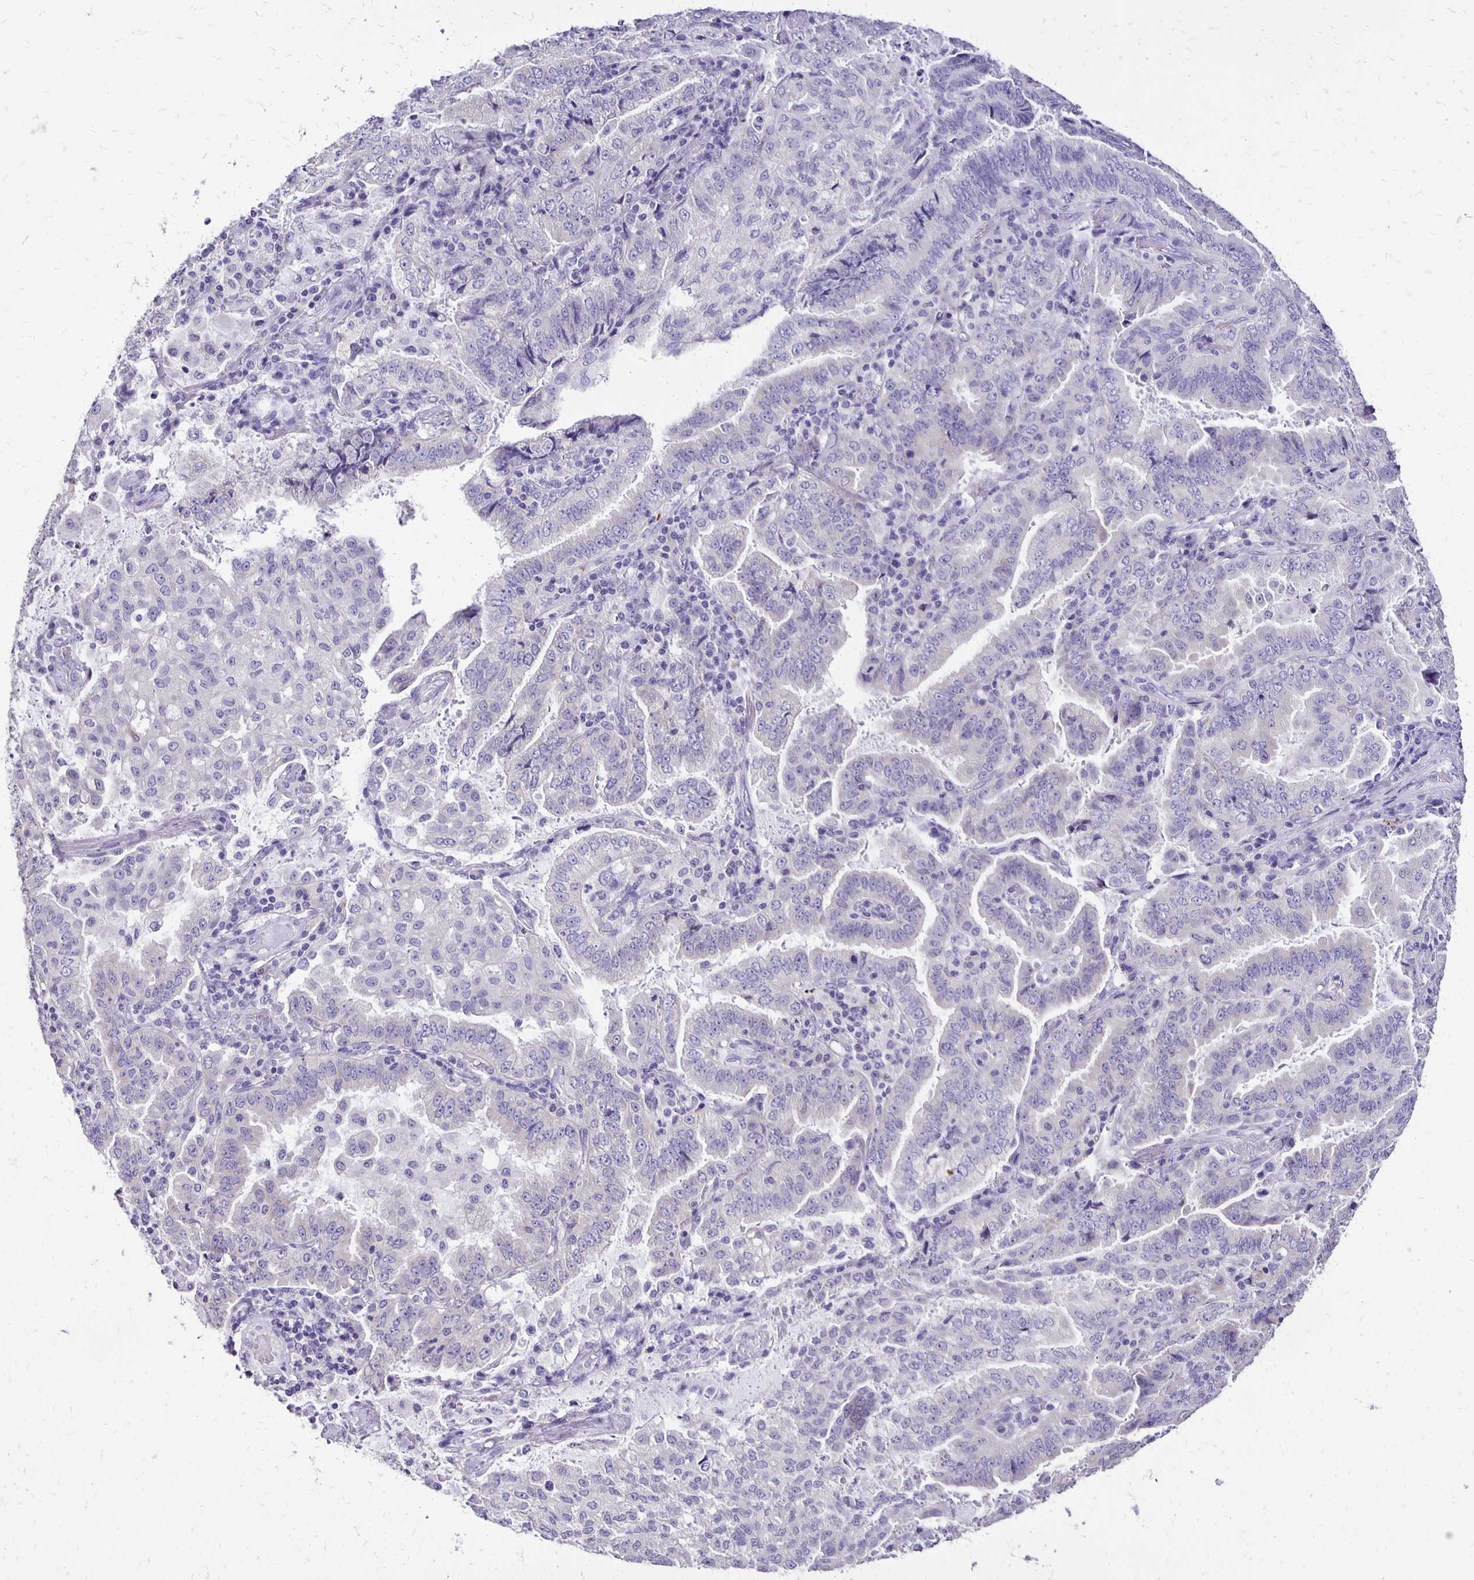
{"staining": {"intensity": "negative", "quantity": "none", "location": "none"}, "tissue": "lung cancer", "cell_type": "Tumor cells", "image_type": "cancer", "snomed": [{"axis": "morphology", "description": "Aneuploidy"}, {"axis": "morphology", "description": "Adenocarcinoma, NOS"}, {"axis": "morphology", "description": "Adenocarcinoma, metastatic, NOS"}, {"axis": "topography", "description": "Lymph node"}, {"axis": "topography", "description": "Lung"}], "caption": "The immunohistochemistry (IHC) image has no significant expression in tumor cells of metastatic adenocarcinoma (lung) tissue.", "gene": "ANKRD45", "patient": {"sex": "female", "age": 48}}